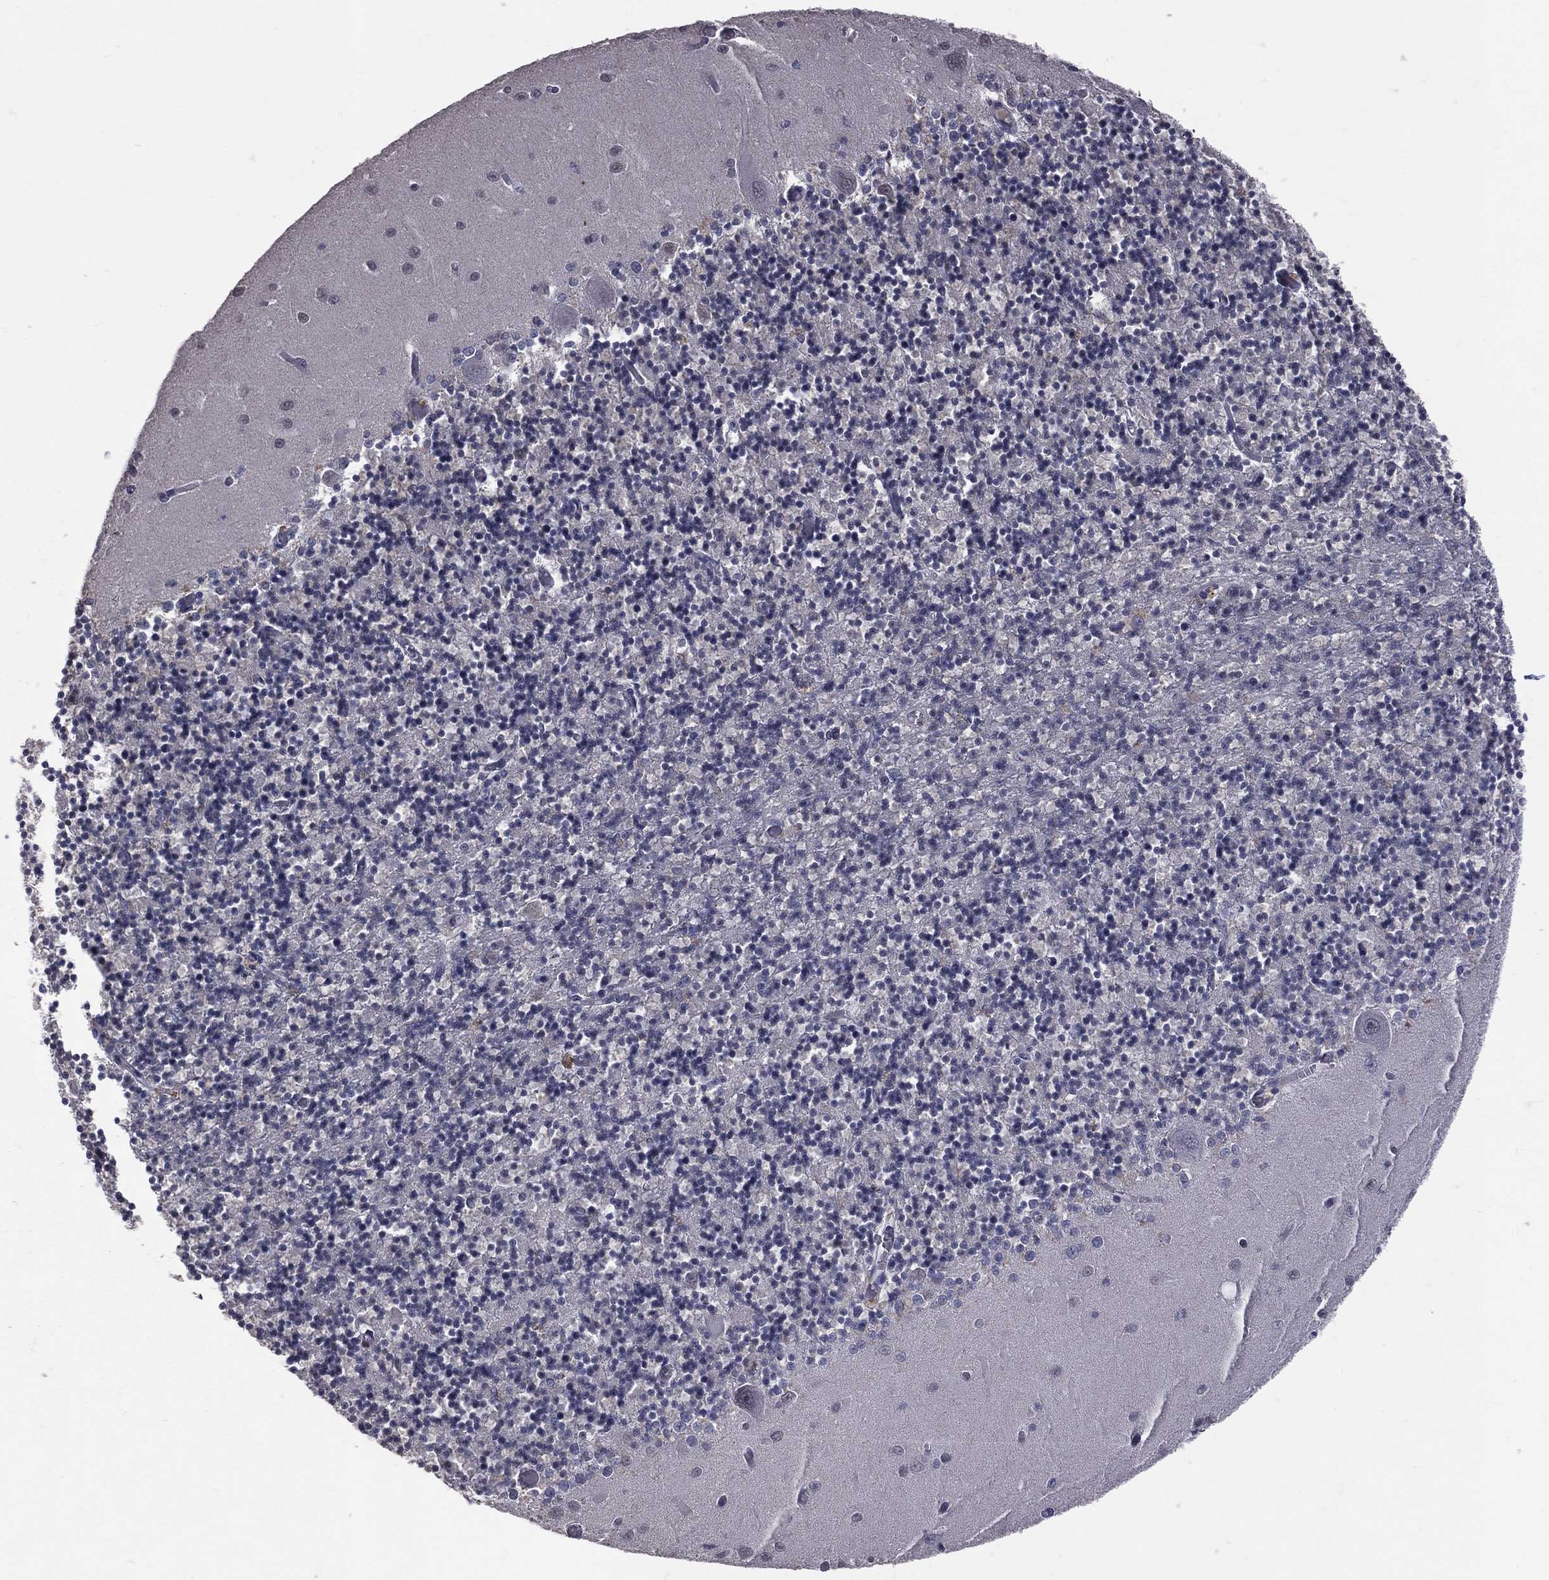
{"staining": {"intensity": "negative", "quantity": "none", "location": "none"}, "tissue": "cerebellum", "cell_type": "Cells in granular layer", "image_type": "normal", "snomed": [{"axis": "morphology", "description": "Normal tissue, NOS"}, {"axis": "topography", "description": "Cerebellum"}], "caption": "Immunohistochemistry of benign cerebellum shows no staining in cells in granular layer. The staining was performed using DAB (3,3'-diaminobenzidine) to visualize the protein expression in brown, while the nuclei were stained in blue with hematoxylin (Magnification: 20x).", "gene": "DSG4", "patient": {"sex": "female", "age": 64}}